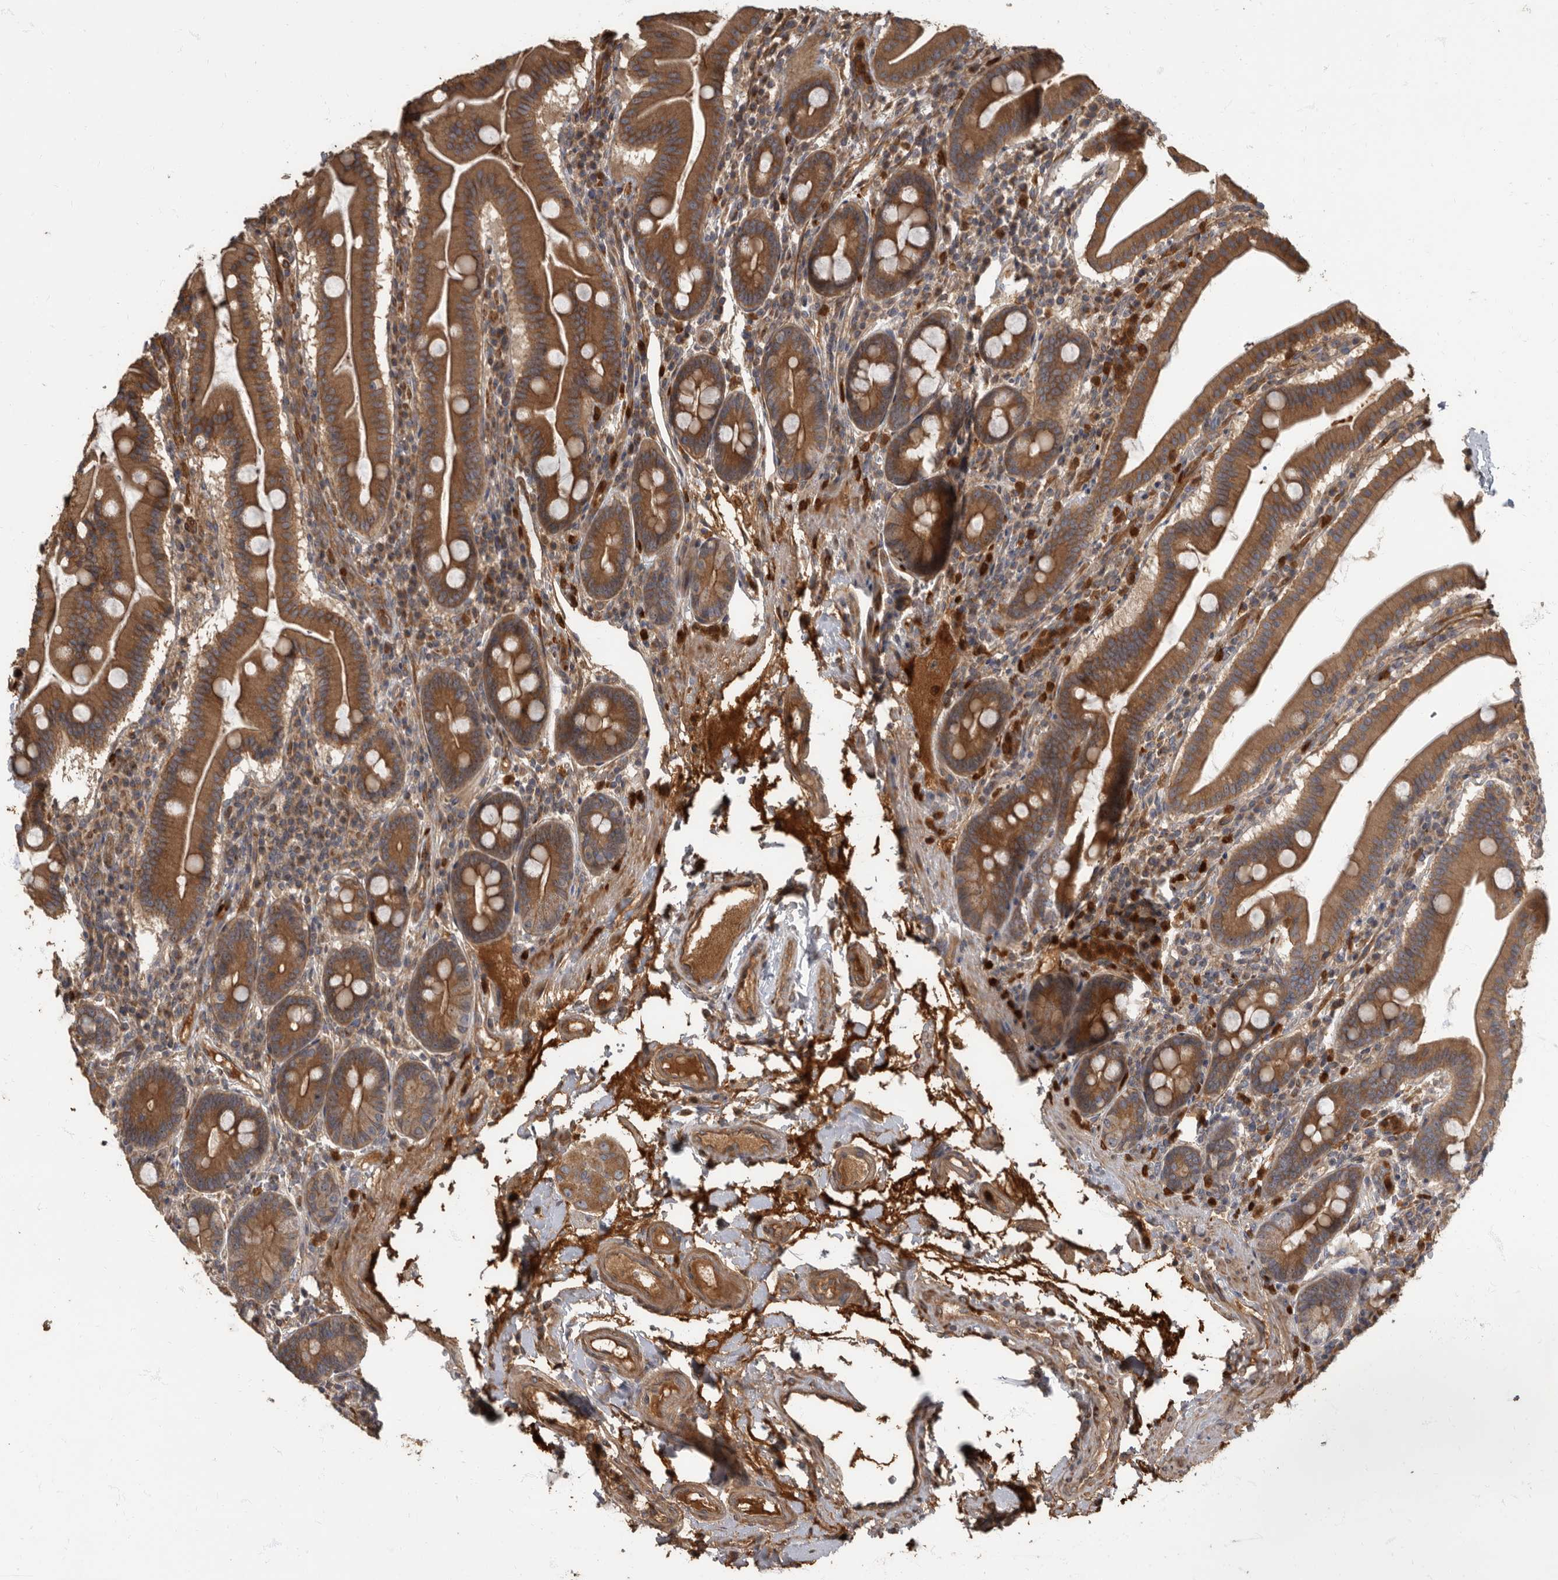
{"staining": {"intensity": "strong", "quantity": ">75%", "location": "cytoplasmic/membranous"}, "tissue": "duodenum", "cell_type": "Glandular cells", "image_type": "normal", "snomed": [{"axis": "morphology", "description": "Normal tissue, NOS"}, {"axis": "morphology", "description": "Adenocarcinoma, NOS"}, {"axis": "topography", "description": "Pancreas"}, {"axis": "topography", "description": "Duodenum"}], "caption": "The micrograph exhibits staining of unremarkable duodenum, revealing strong cytoplasmic/membranous protein expression (brown color) within glandular cells. The staining is performed using DAB brown chromogen to label protein expression. The nuclei are counter-stained blue using hematoxylin.", "gene": "DAAM1", "patient": {"sex": "male", "age": 50}}